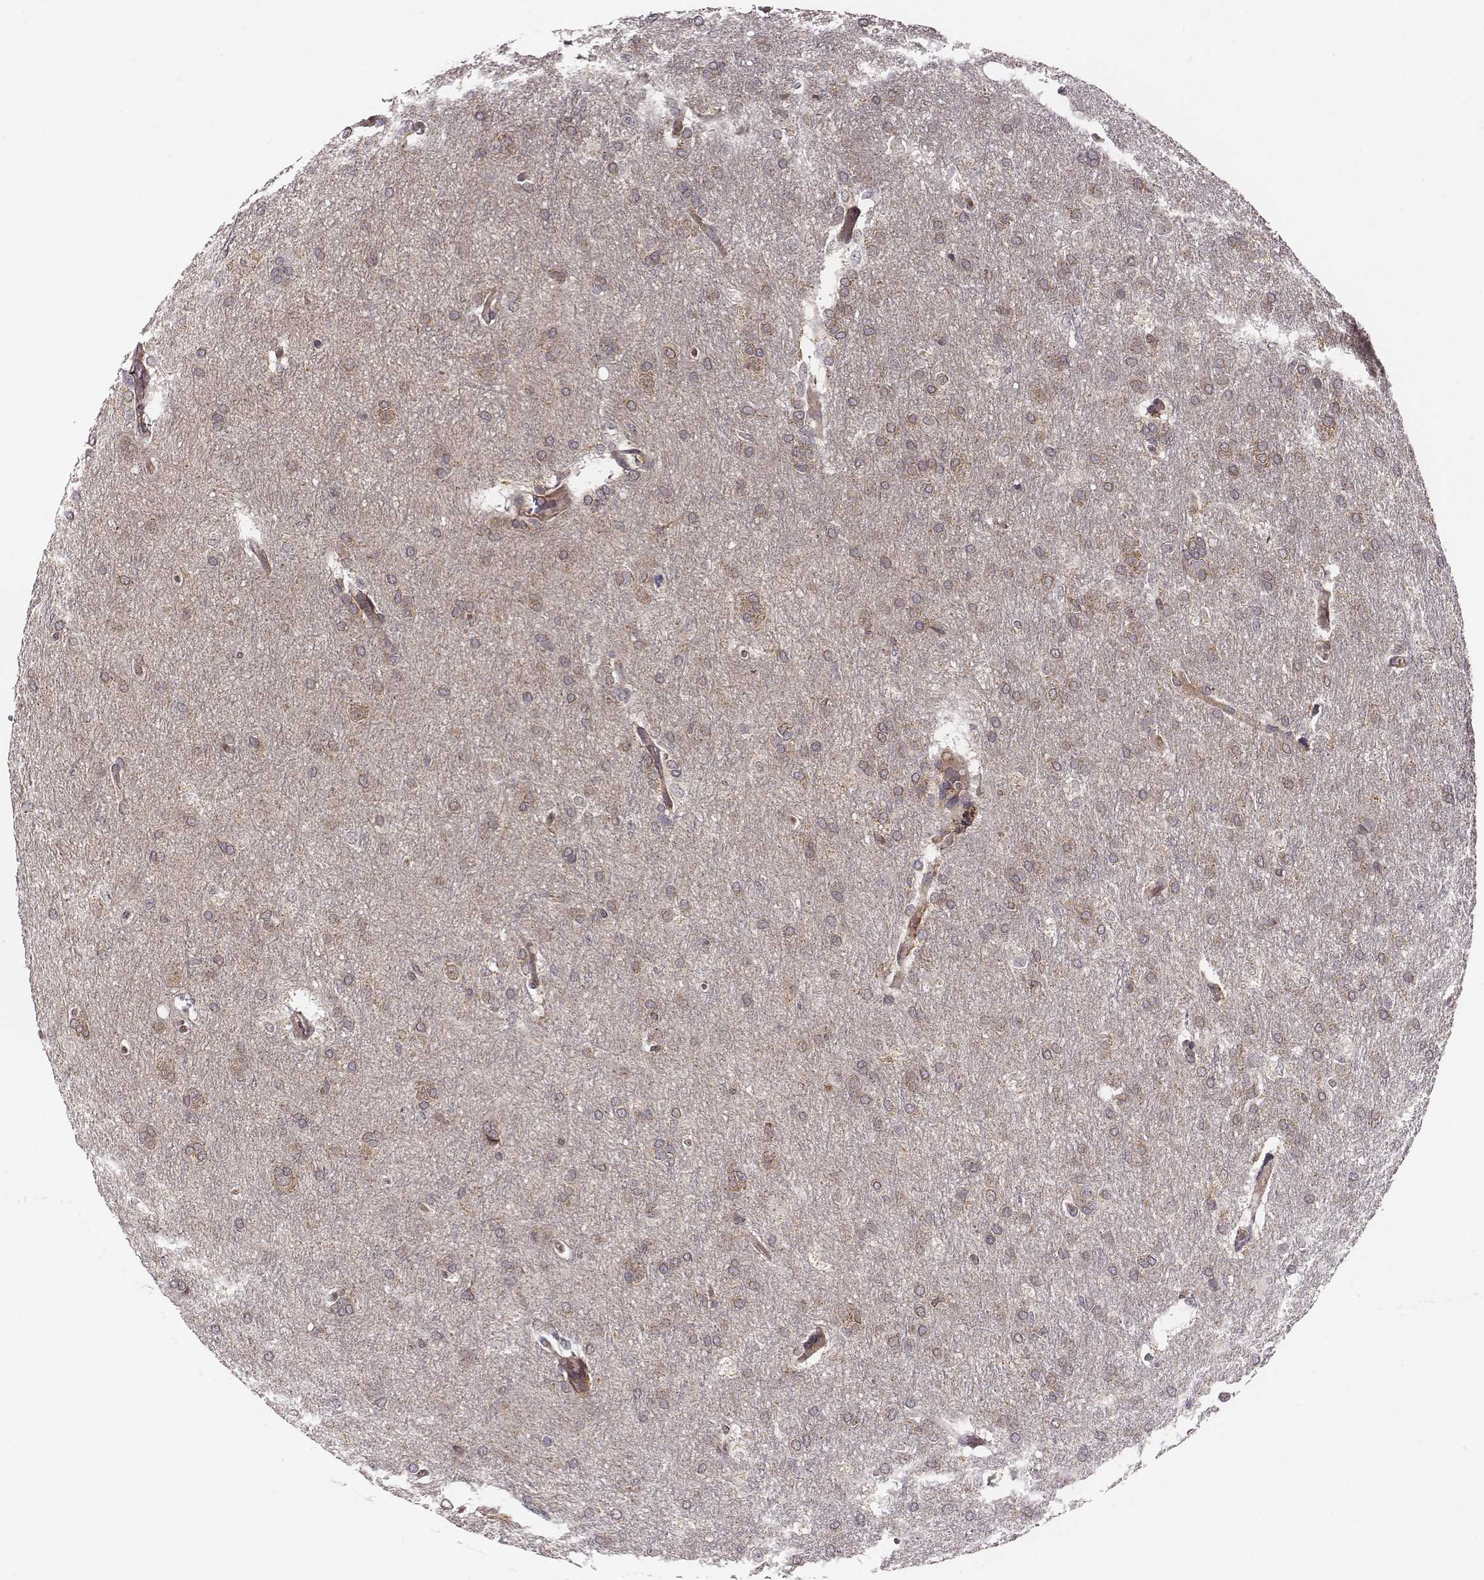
{"staining": {"intensity": "weak", "quantity": ">75%", "location": "cytoplasmic/membranous"}, "tissue": "glioma", "cell_type": "Tumor cells", "image_type": "cancer", "snomed": [{"axis": "morphology", "description": "Glioma, malignant, High grade"}, {"axis": "topography", "description": "Brain"}], "caption": "Brown immunohistochemical staining in malignant glioma (high-grade) reveals weak cytoplasmic/membranous positivity in about >75% of tumor cells.", "gene": "VPS26A", "patient": {"sex": "male", "age": 68}}